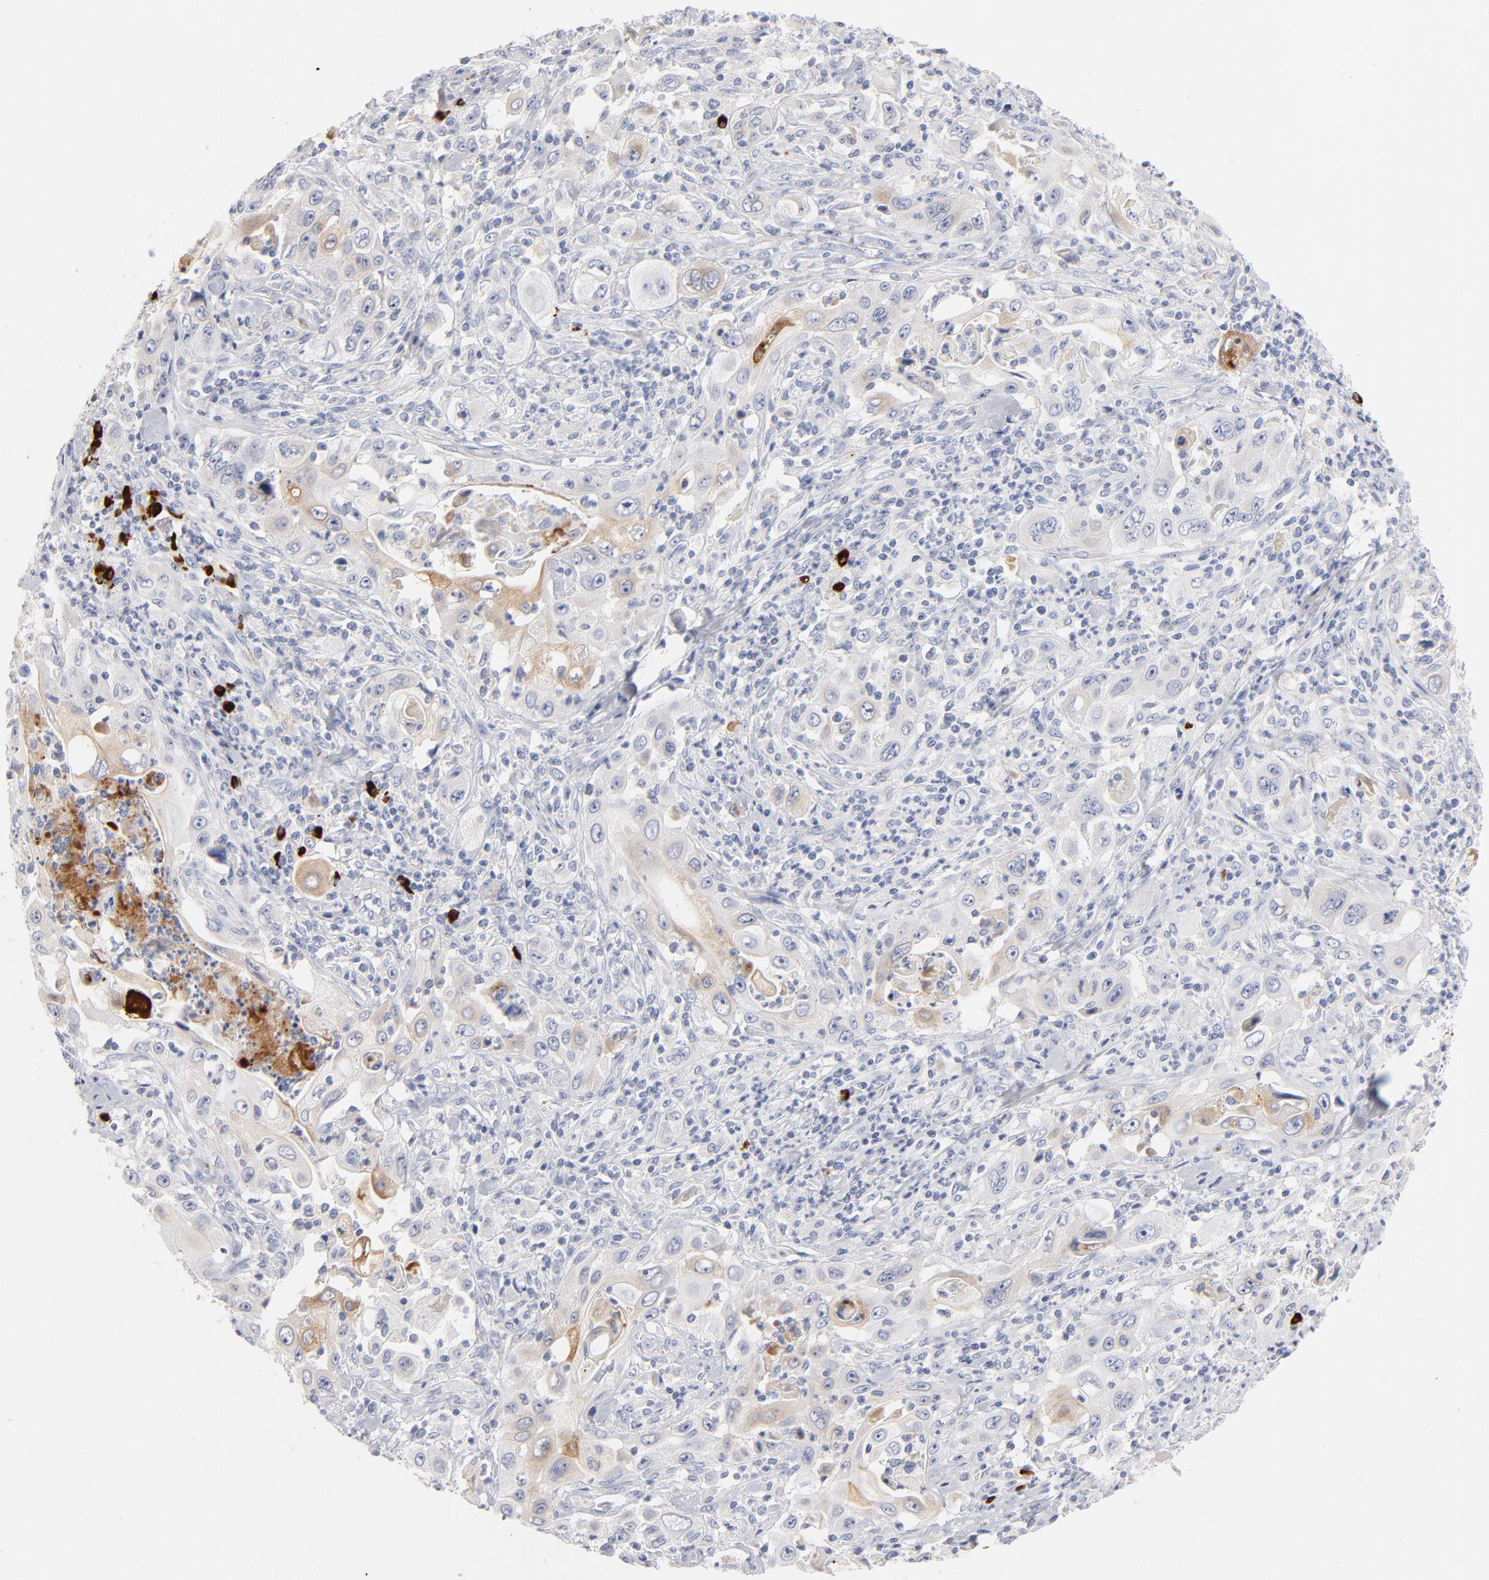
{"staining": {"intensity": "negative", "quantity": "none", "location": "none"}, "tissue": "pancreatic cancer", "cell_type": "Tumor cells", "image_type": "cancer", "snomed": [{"axis": "morphology", "description": "Adenocarcinoma, NOS"}, {"axis": "topography", "description": "Pancreas"}], "caption": "Tumor cells are negative for brown protein staining in pancreatic adenocarcinoma.", "gene": "PLAT", "patient": {"sex": "male", "age": 70}}